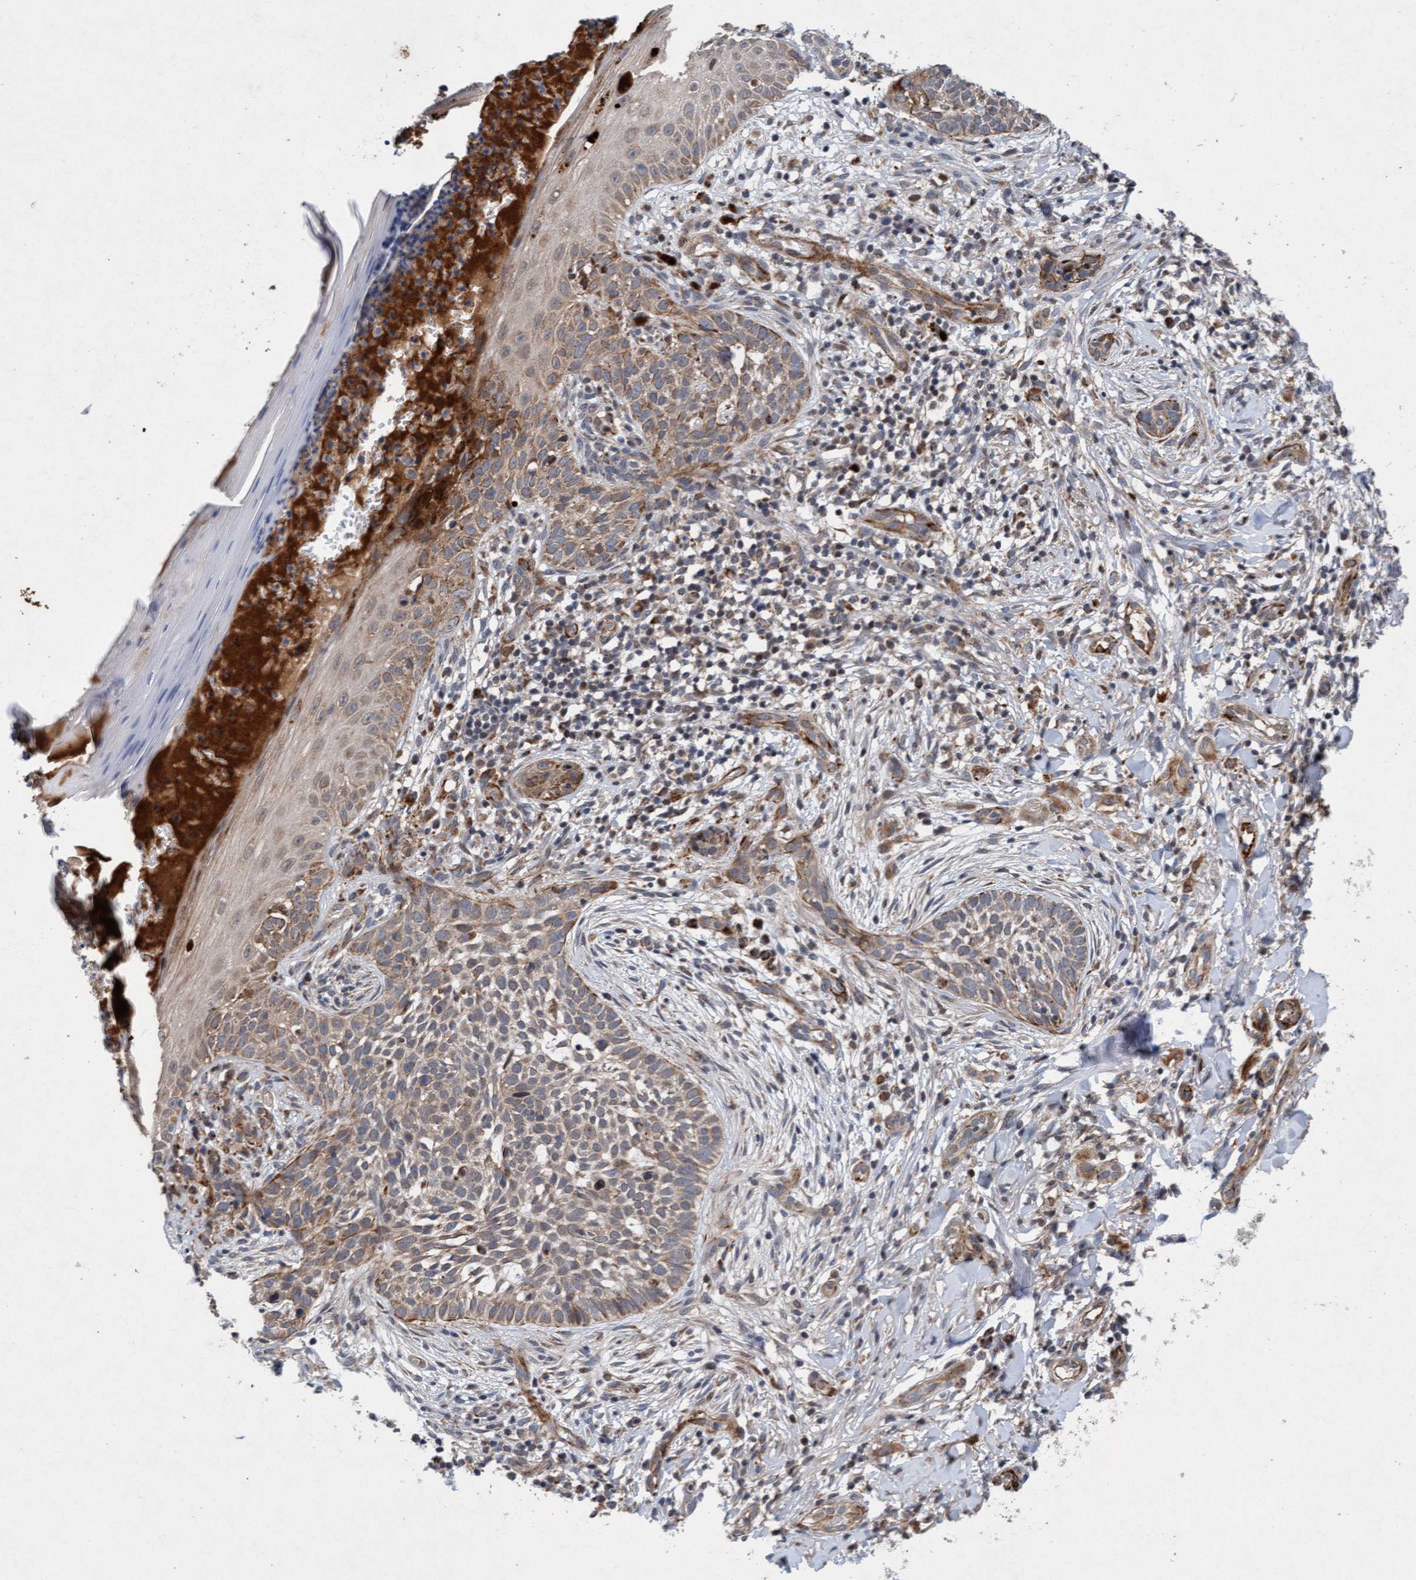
{"staining": {"intensity": "moderate", "quantity": "25%-75%", "location": "cytoplasmic/membranous"}, "tissue": "skin cancer", "cell_type": "Tumor cells", "image_type": "cancer", "snomed": [{"axis": "morphology", "description": "Normal tissue, NOS"}, {"axis": "morphology", "description": "Basal cell carcinoma"}, {"axis": "topography", "description": "Skin"}], "caption": "Tumor cells exhibit moderate cytoplasmic/membranous positivity in approximately 25%-75% of cells in basal cell carcinoma (skin).", "gene": "TMEM70", "patient": {"sex": "male", "age": 67}}